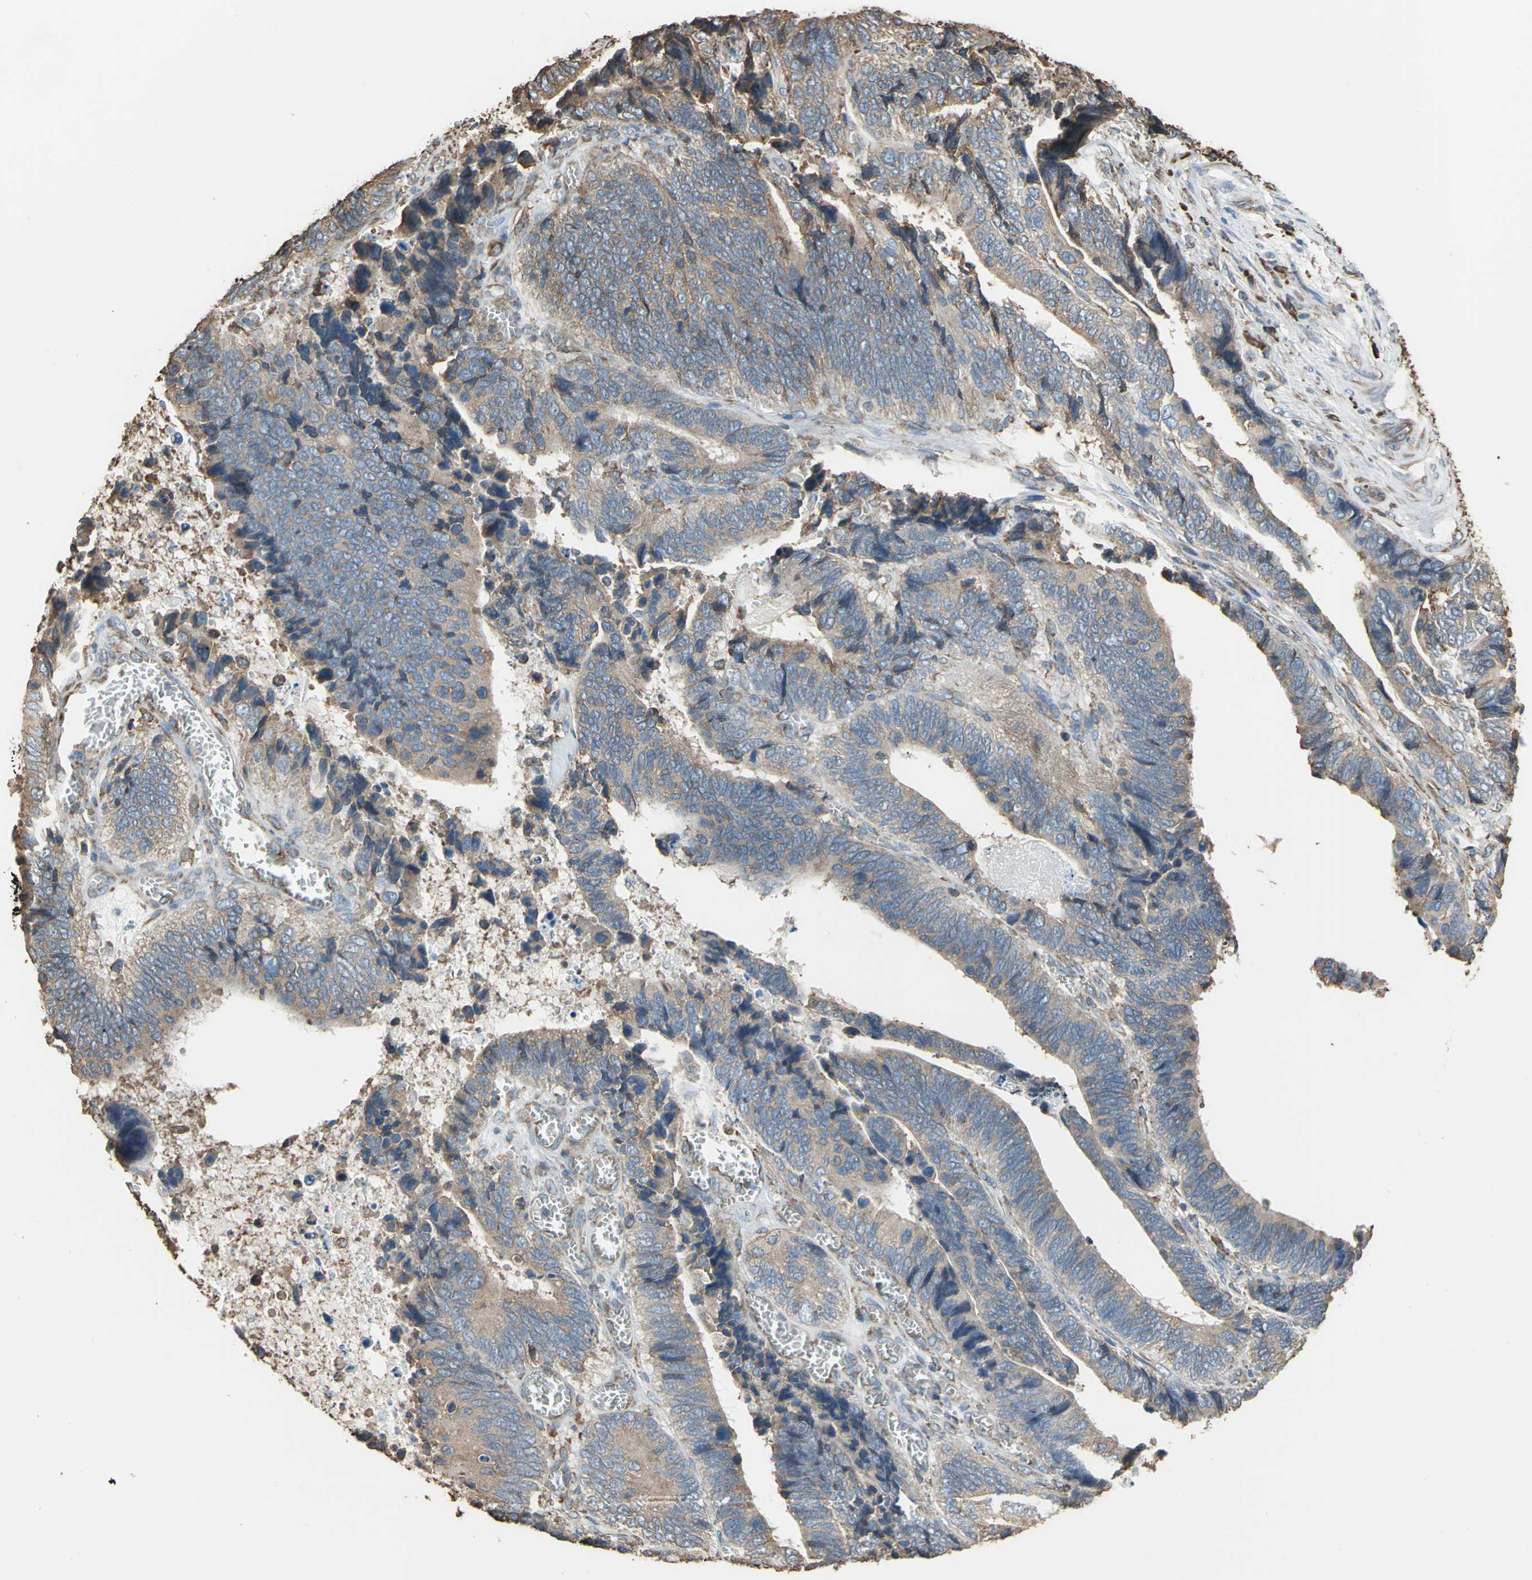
{"staining": {"intensity": "moderate", "quantity": ">75%", "location": "cytoplasmic/membranous"}, "tissue": "colorectal cancer", "cell_type": "Tumor cells", "image_type": "cancer", "snomed": [{"axis": "morphology", "description": "Adenocarcinoma, NOS"}, {"axis": "topography", "description": "Colon"}], "caption": "Immunohistochemistry (IHC) micrograph of neoplastic tissue: human colorectal cancer (adenocarcinoma) stained using immunohistochemistry reveals medium levels of moderate protein expression localized specifically in the cytoplasmic/membranous of tumor cells, appearing as a cytoplasmic/membranous brown color.", "gene": "GPANK1", "patient": {"sex": "male", "age": 72}}